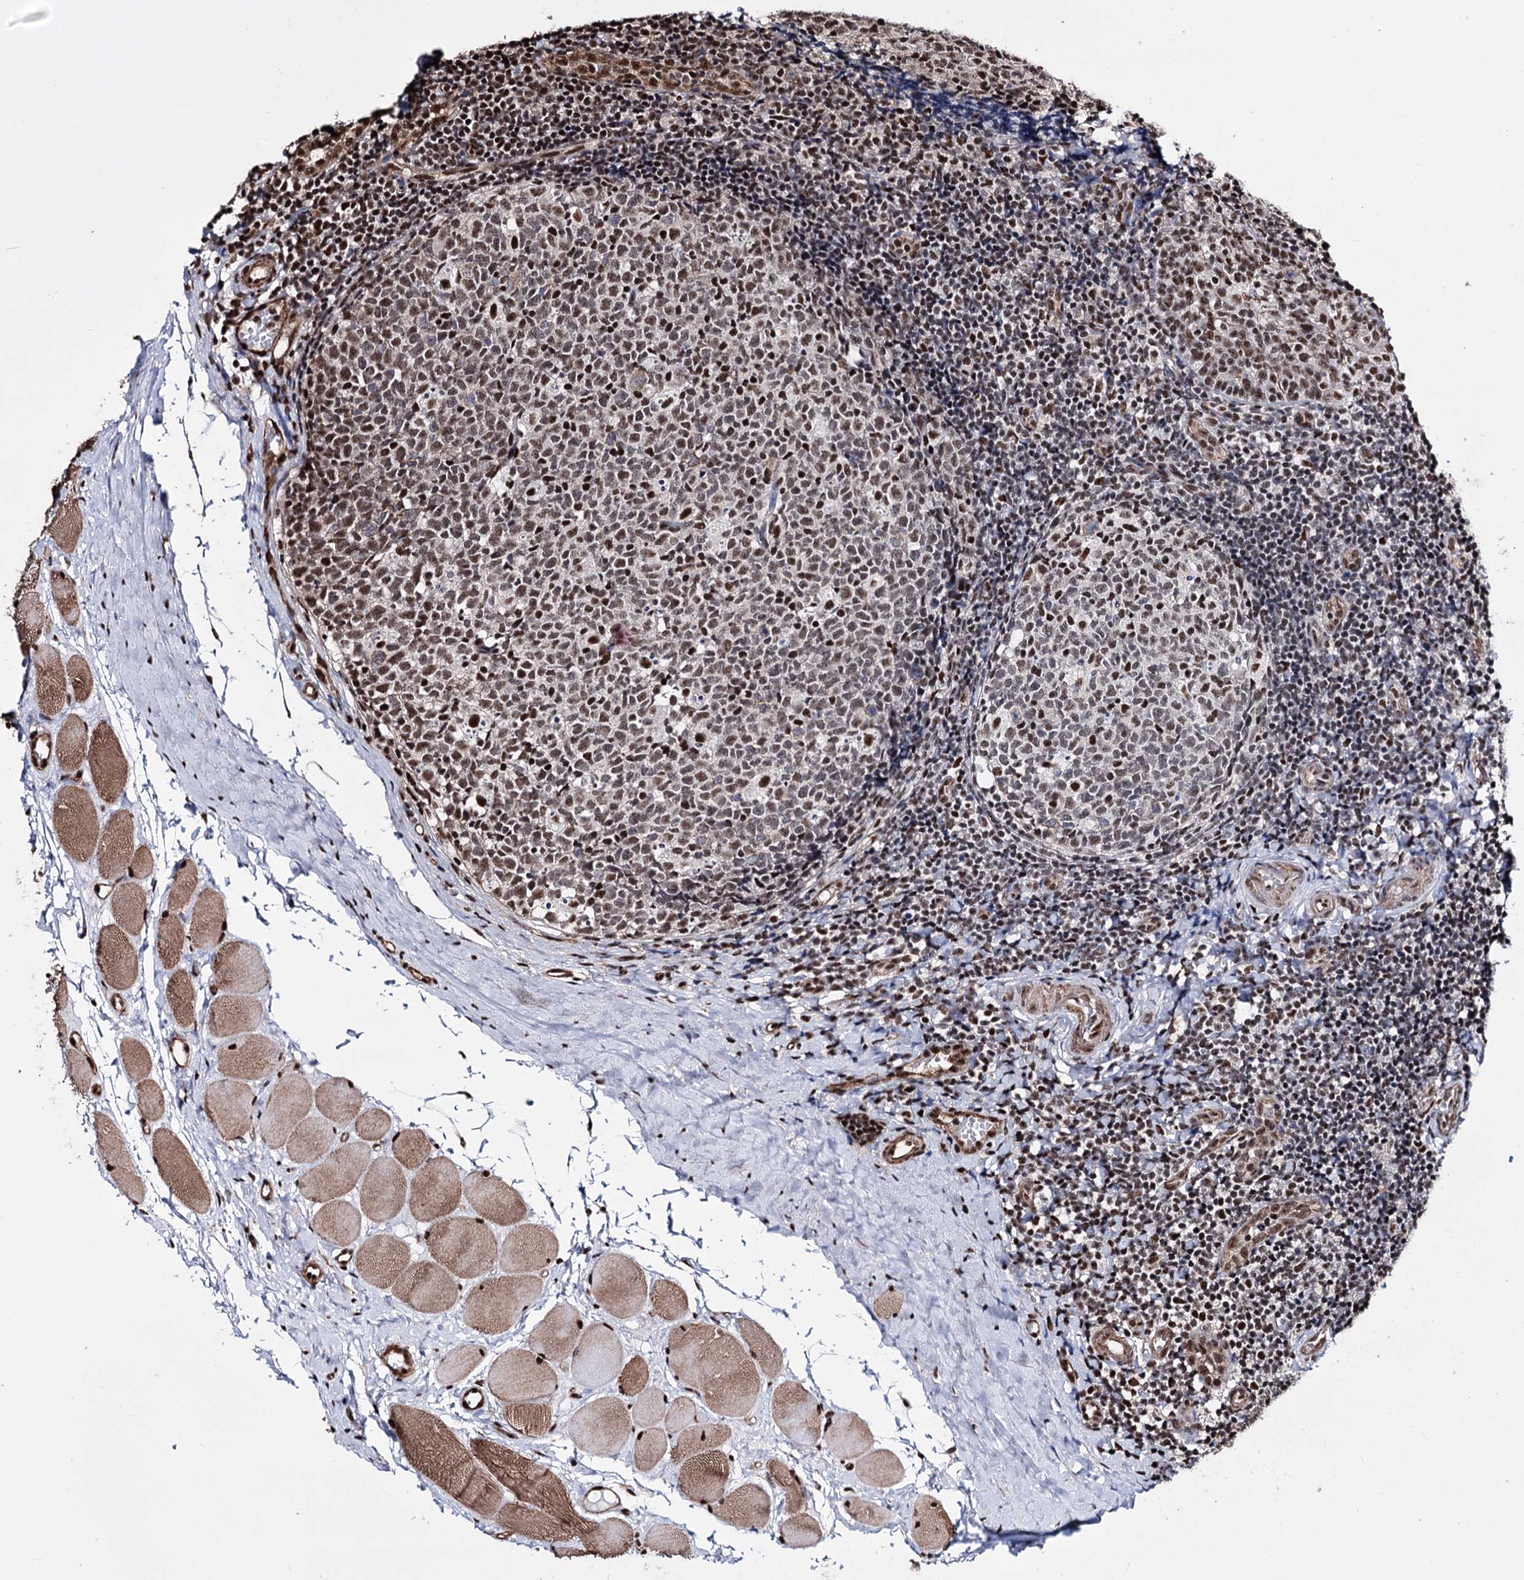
{"staining": {"intensity": "moderate", "quantity": ">75%", "location": "nuclear"}, "tissue": "tonsil", "cell_type": "Germinal center cells", "image_type": "normal", "snomed": [{"axis": "morphology", "description": "Normal tissue, NOS"}, {"axis": "topography", "description": "Tonsil"}], "caption": "Moderate nuclear protein staining is present in approximately >75% of germinal center cells in tonsil.", "gene": "CHMP7", "patient": {"sex": "female", "age": 19}}